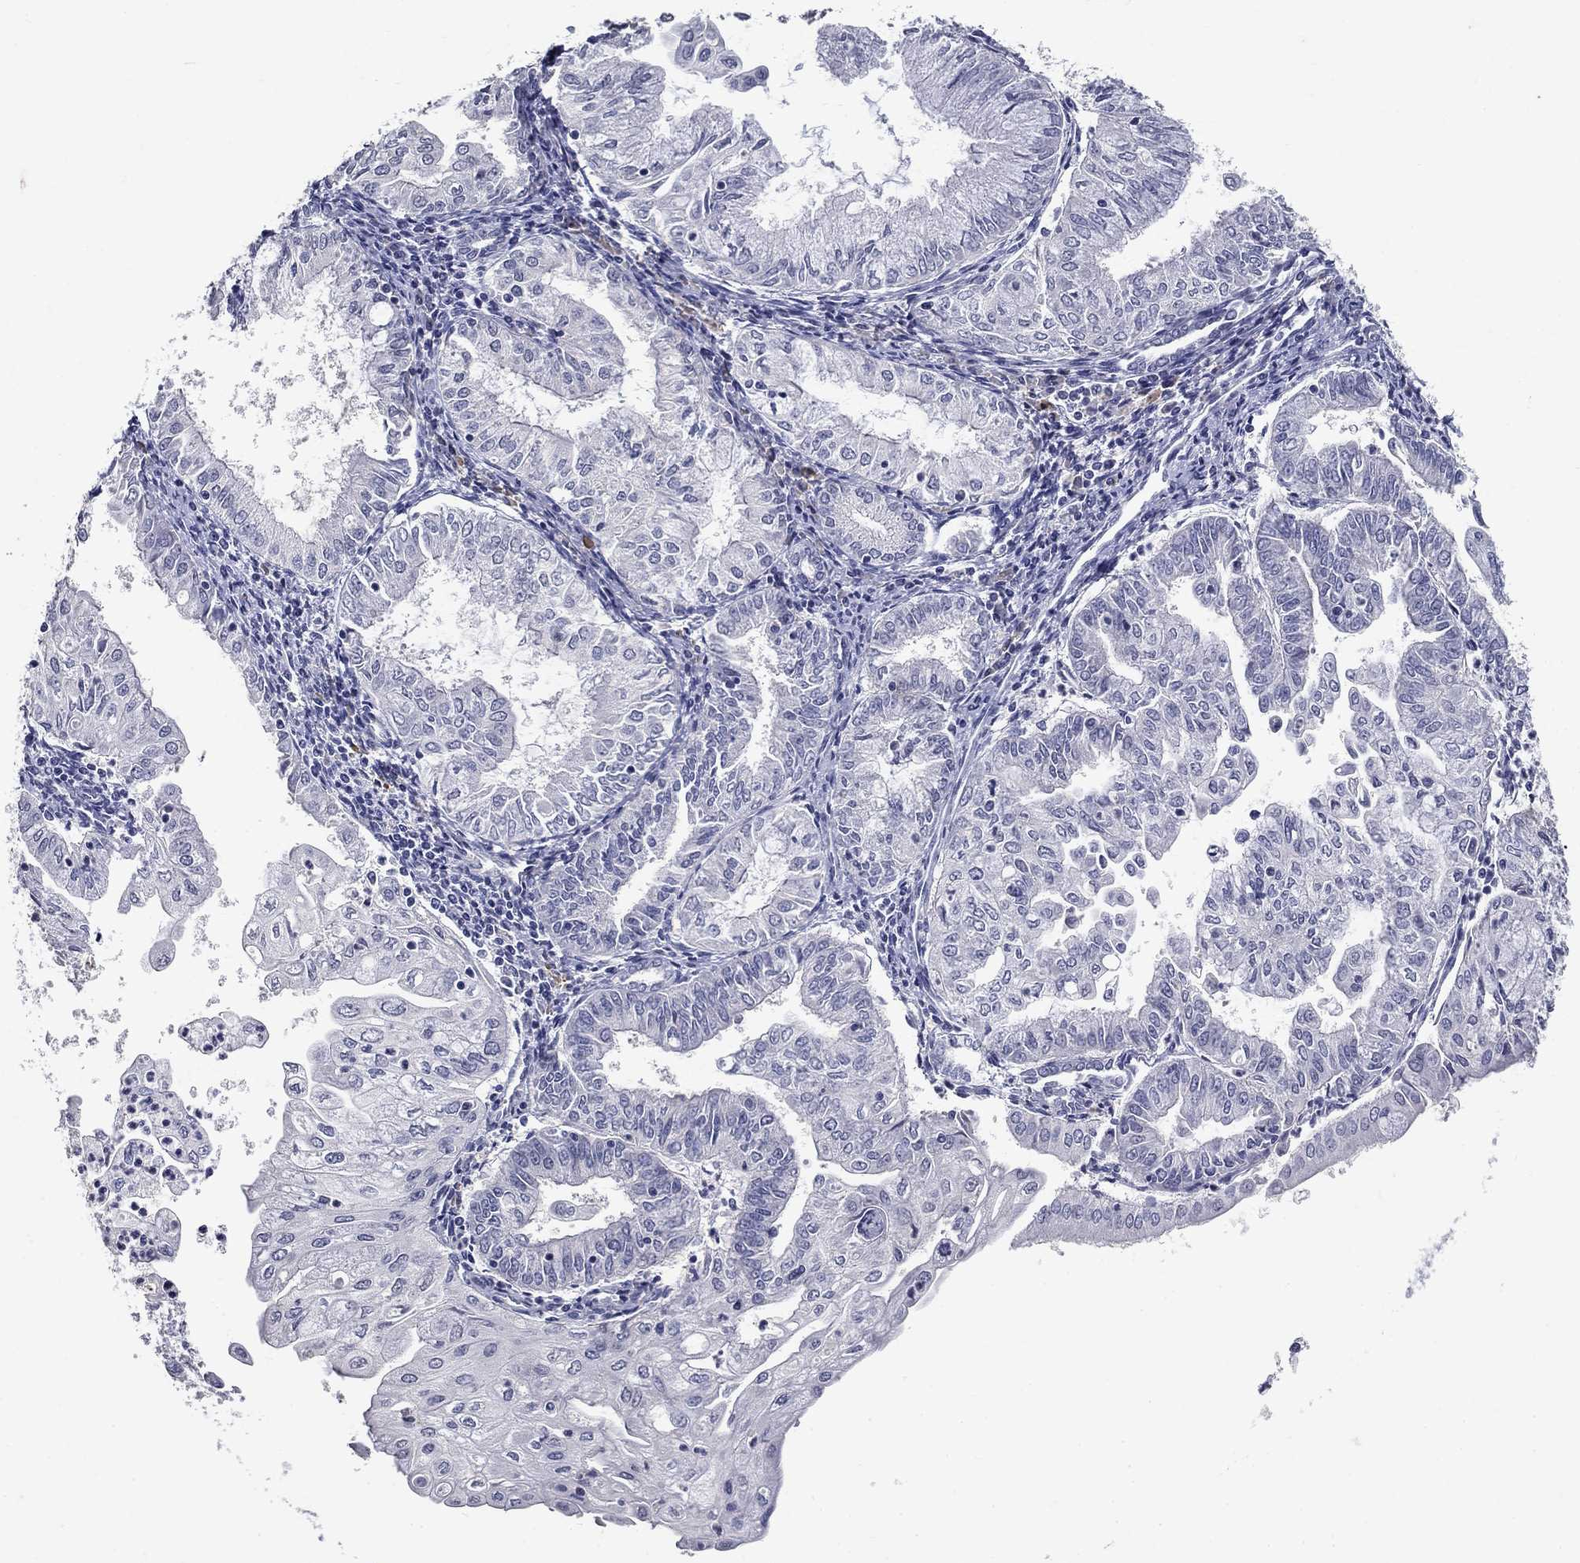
{"staining": {"intensity": "negative", "quantity": "none", "location": "none"}, "tissue": "endometrial cancer", "cell_type": "Tumor cells", "image_type": "cancer", "snomed": [{"axis": "morphology", "description": "Adenocarcinoma, NOS"}, {"axis": "topography", "description": "Endometrium"}], "caption": "Protein analysis of endometrial cancer (adenocarcinoma) displays no significant expression in tumor cells.", "gene": "POMC", "patient": {"sex": "female", "age": 56}}